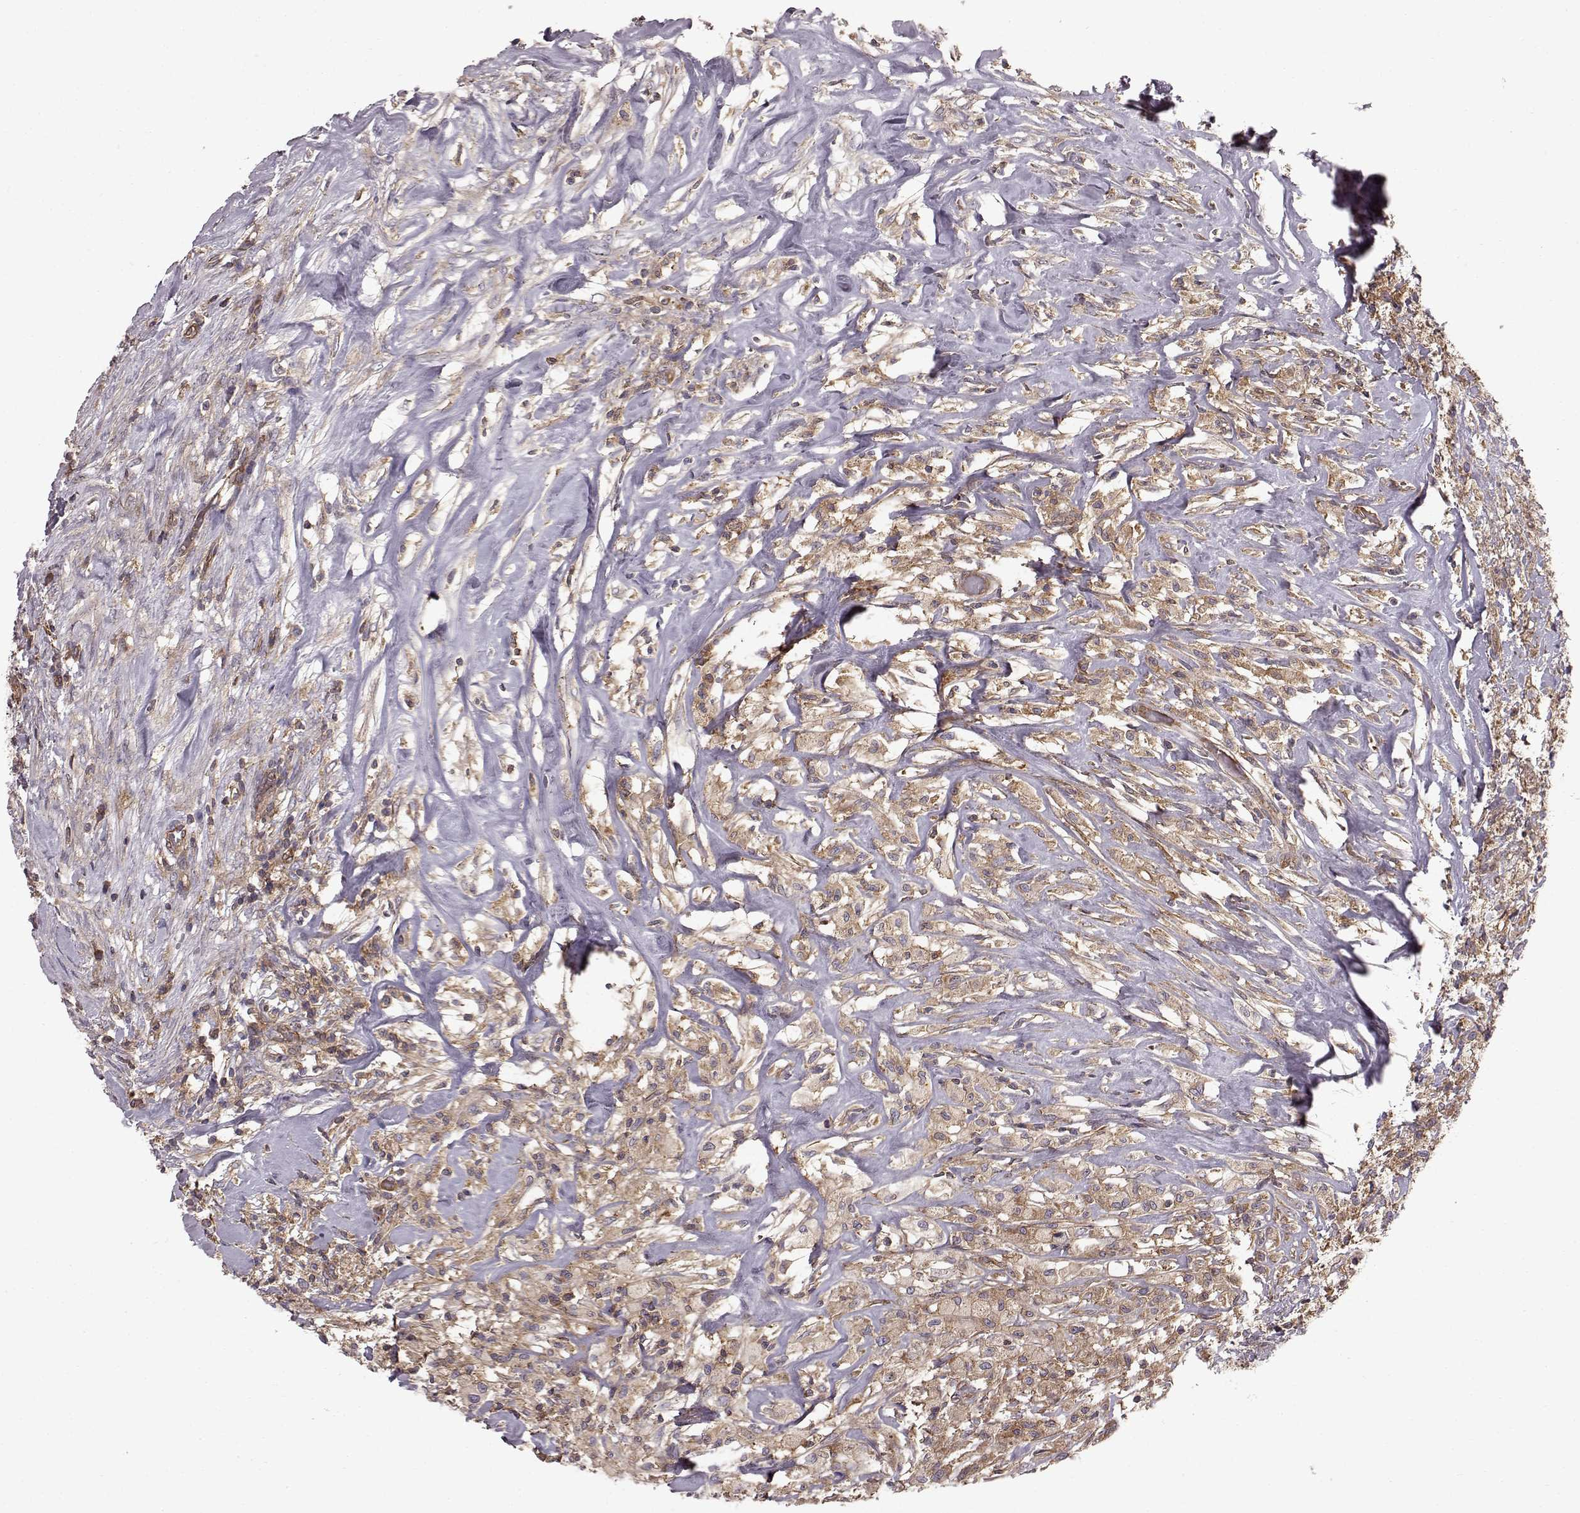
{"staining": {"intensity": "moderate", "quantity": "25%-75%", "location": "cytoplasmic/membranous"}, "tissue": "testis cancer", "cell_type": "Tumor cells", "image_type": "cancer", "snomed": [{"axis": "morphology", "description": "Necrosis, NOS"}, {"axis": "morphology", "description": "Carcinoma, Embryonal, NOS"}, {"axis": "topography", "description": "Testis"}], "caption": "Protein staining of testis embryonal carcinoma tissue demonstrates moderate cytoplasmic/membranous positivity in approximately 25%-75% of tumor cells.", "gene": "RABGAP1", "patient": {"sex": "male", "age": 19}}